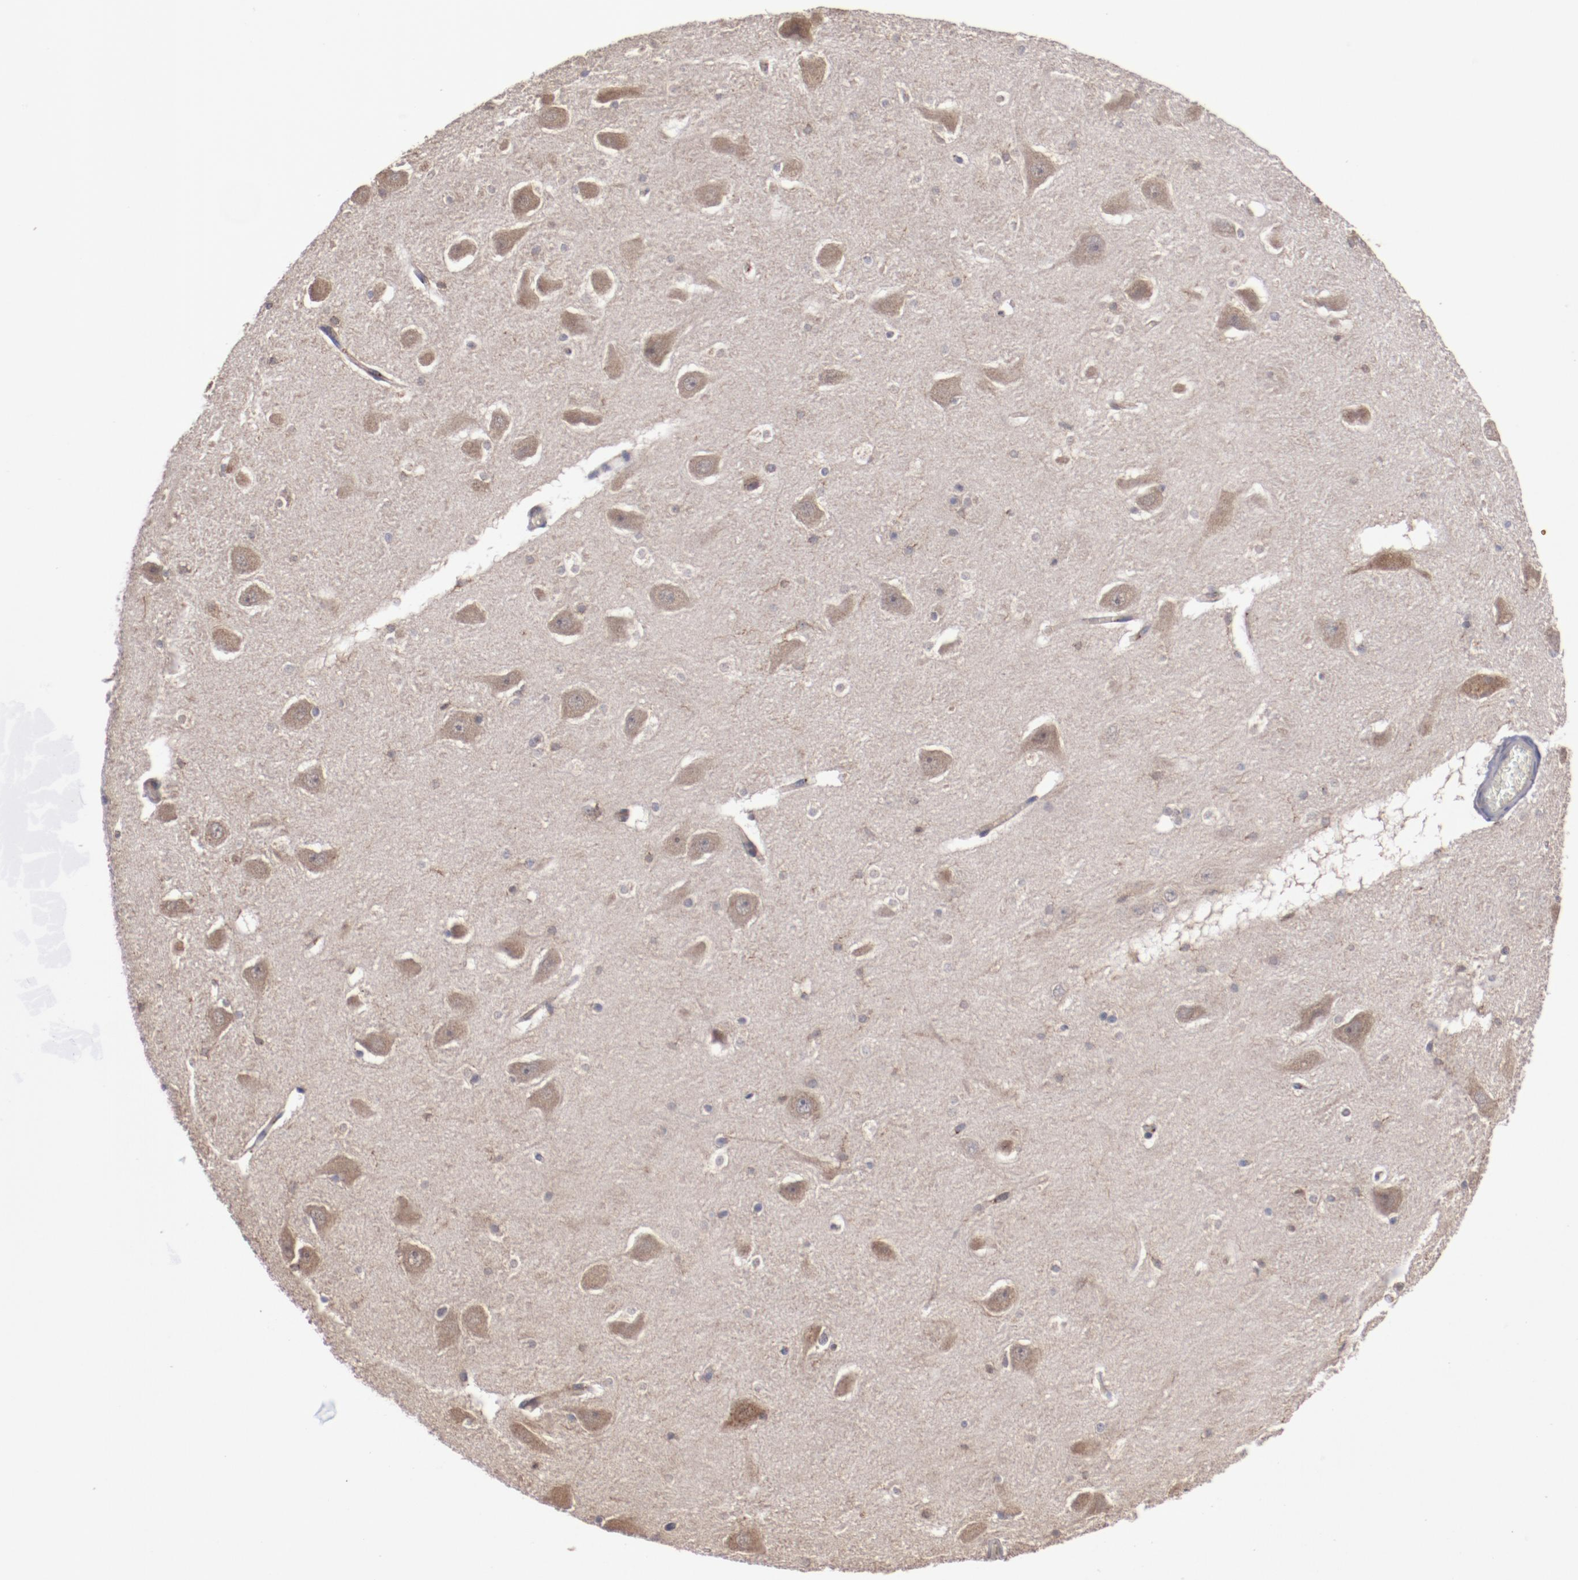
{"staining": {"intensity": "negative", "quantity": "none", "location": "none"}, "tissue": "hippocampus", "cell_type": "Glial cells", "image_type": "normal", "snomed": [{"axis": "morphology", "description": "Normal tissue, NOS"}, {"axis": "topography", "description": "Hippocampus"}], "caption": "Immunohistochemistry (IHC) histopathology image of normal hippocampus stained for a protein (brown), which demonstrates no staining in glial cells.", "gene": "DIPK2B", "patient": {"sex": "male", "age": 45}}